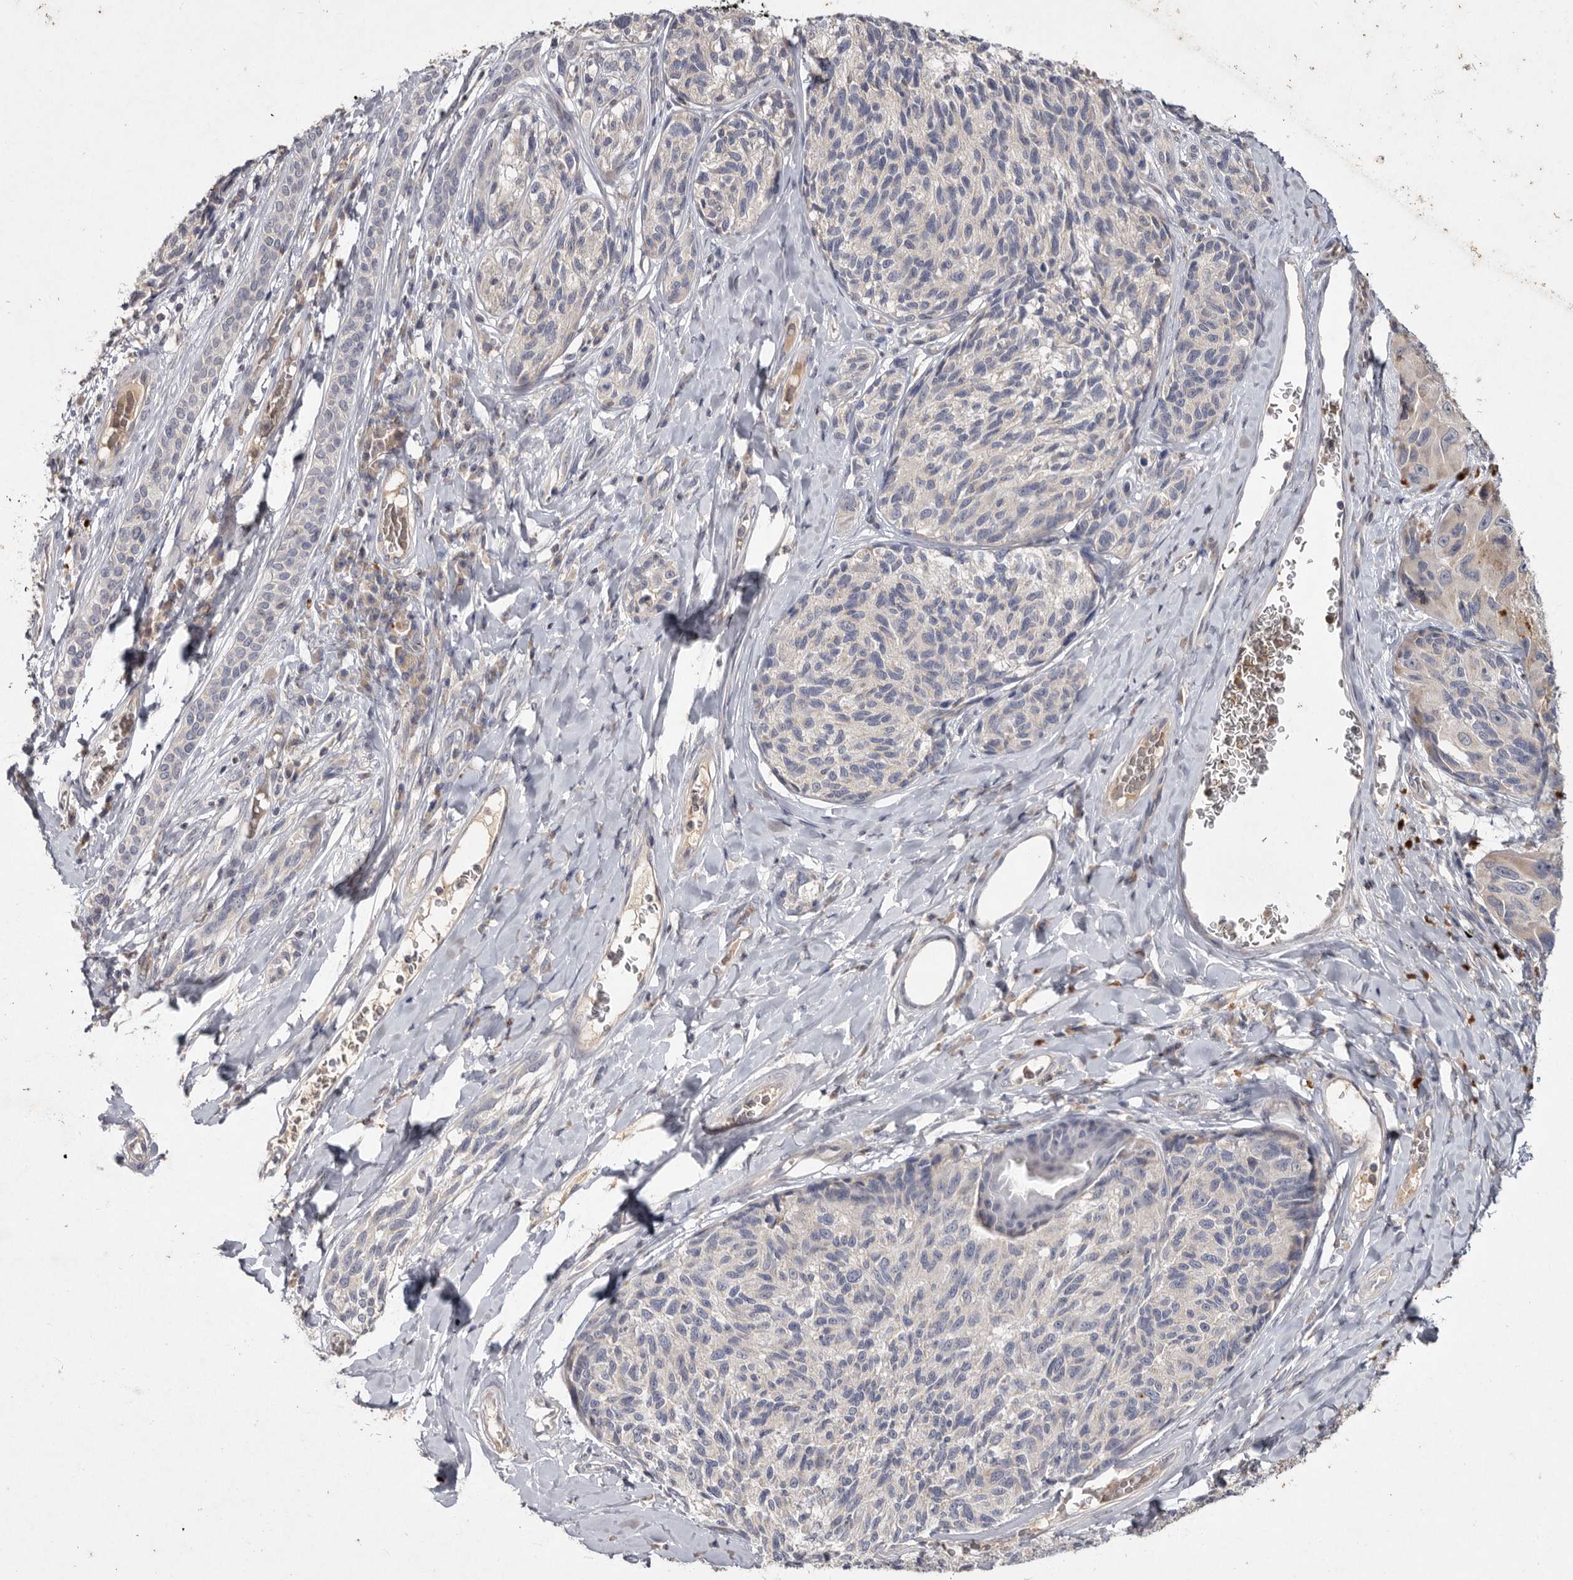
{"staining": {"intensity": "negative", "quantity": "none", "location": "none"}, "tissue": "melanoma", "cell_type": "Tumor cells", "image_type": "cancer", "snomed": [{"axis": "morphology", "description": "Malignant melanoma, NOS"}, {"axis": "topography", "description": "Skin"}], "caption": "High power microscopy photomicrograph of an immunohistochemistry micrograph of malignant melanoma, revealing no significant positivity in tumor cells.", "gene": "TNFSF14", "patient": {"sex": "female", "age": 73}}